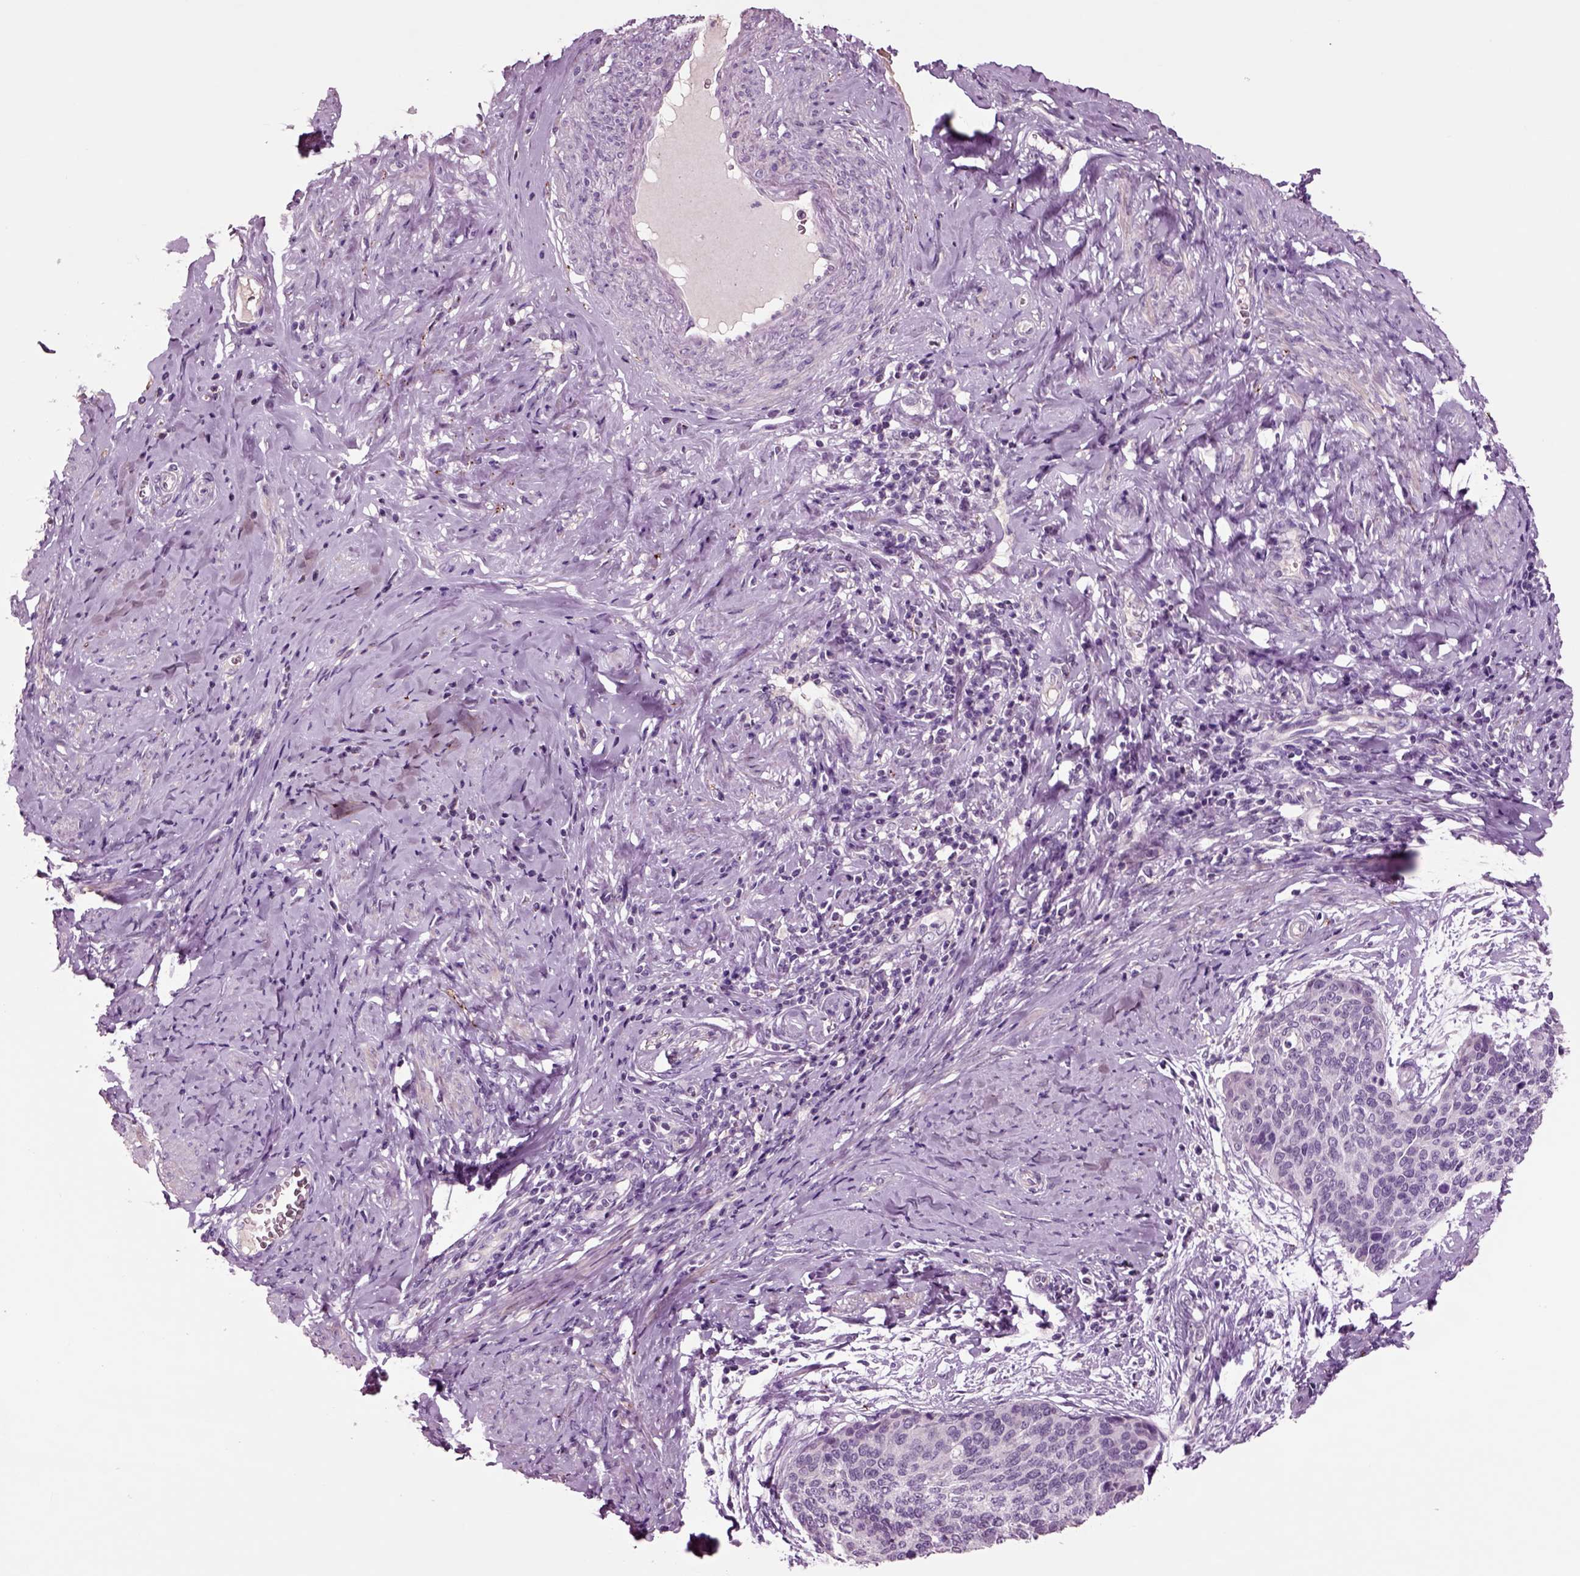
{"staining": {"intensity": "negative", "quantity": "none", "location": "none"}, "tissue": "cervical cancer", "cell_type": "Tumor cells", "image_type": "cancer", "snomed": [{"axis": "morphology", "description": "Squamous cell carcinoma, NOS"}, {"axis": "topography", "description": "Cervix"}], "caption": "The IHC histopathology image has no significant staining in tumor cells of cervical cancer (squamous cell carcinoma) tissue. (DAB (3,3'-diaminobenzidine) IHC, high magnification).", "gene": "CHGB", "patient": {"sex": "female", "age": 69}}